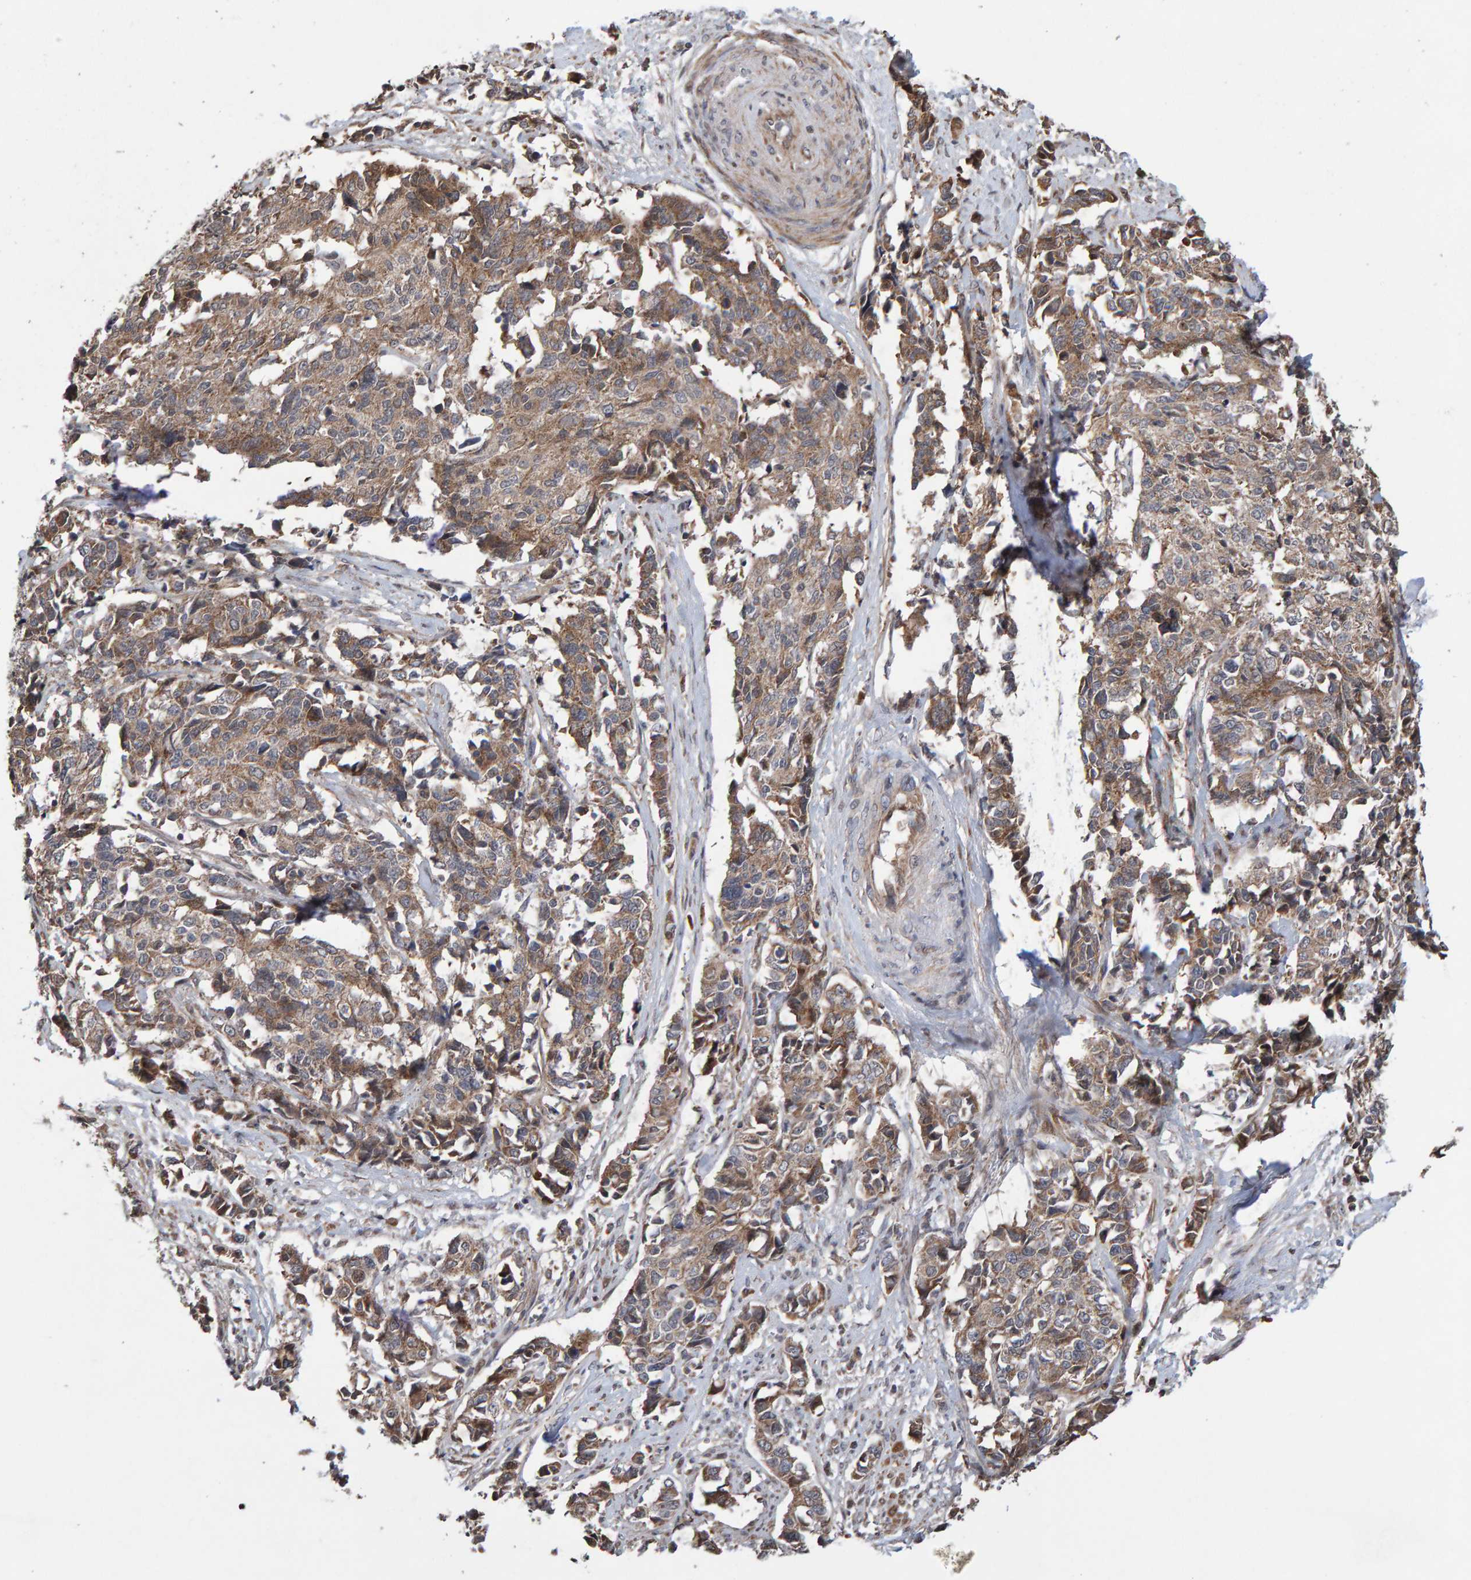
{"staining": {"intensity": "moderate", "quantity": ">75%", "location": "cytoplasmic/membranous"}, "tissue": "cervical cancer", "cell_type": "Tumor cells", "image_type": "cancer", "snomed": [{"axis": "morphology", "description": "Normal tissue, NOS"}, {"axis": "morphology", "description": "Squamous cell carcinoma, NOS"}, {"axis": "topography", "description": "Cervix"}], "caption": "This photomicrograph displays immunohistochemistry staining of squamous cell carcinoma (cervical), with medium moderate cytoplasmic/membranous expression in approximately >75% of tumor cells.", "gene": "PECR", "patient": {"sex": "female", "age": 35}}